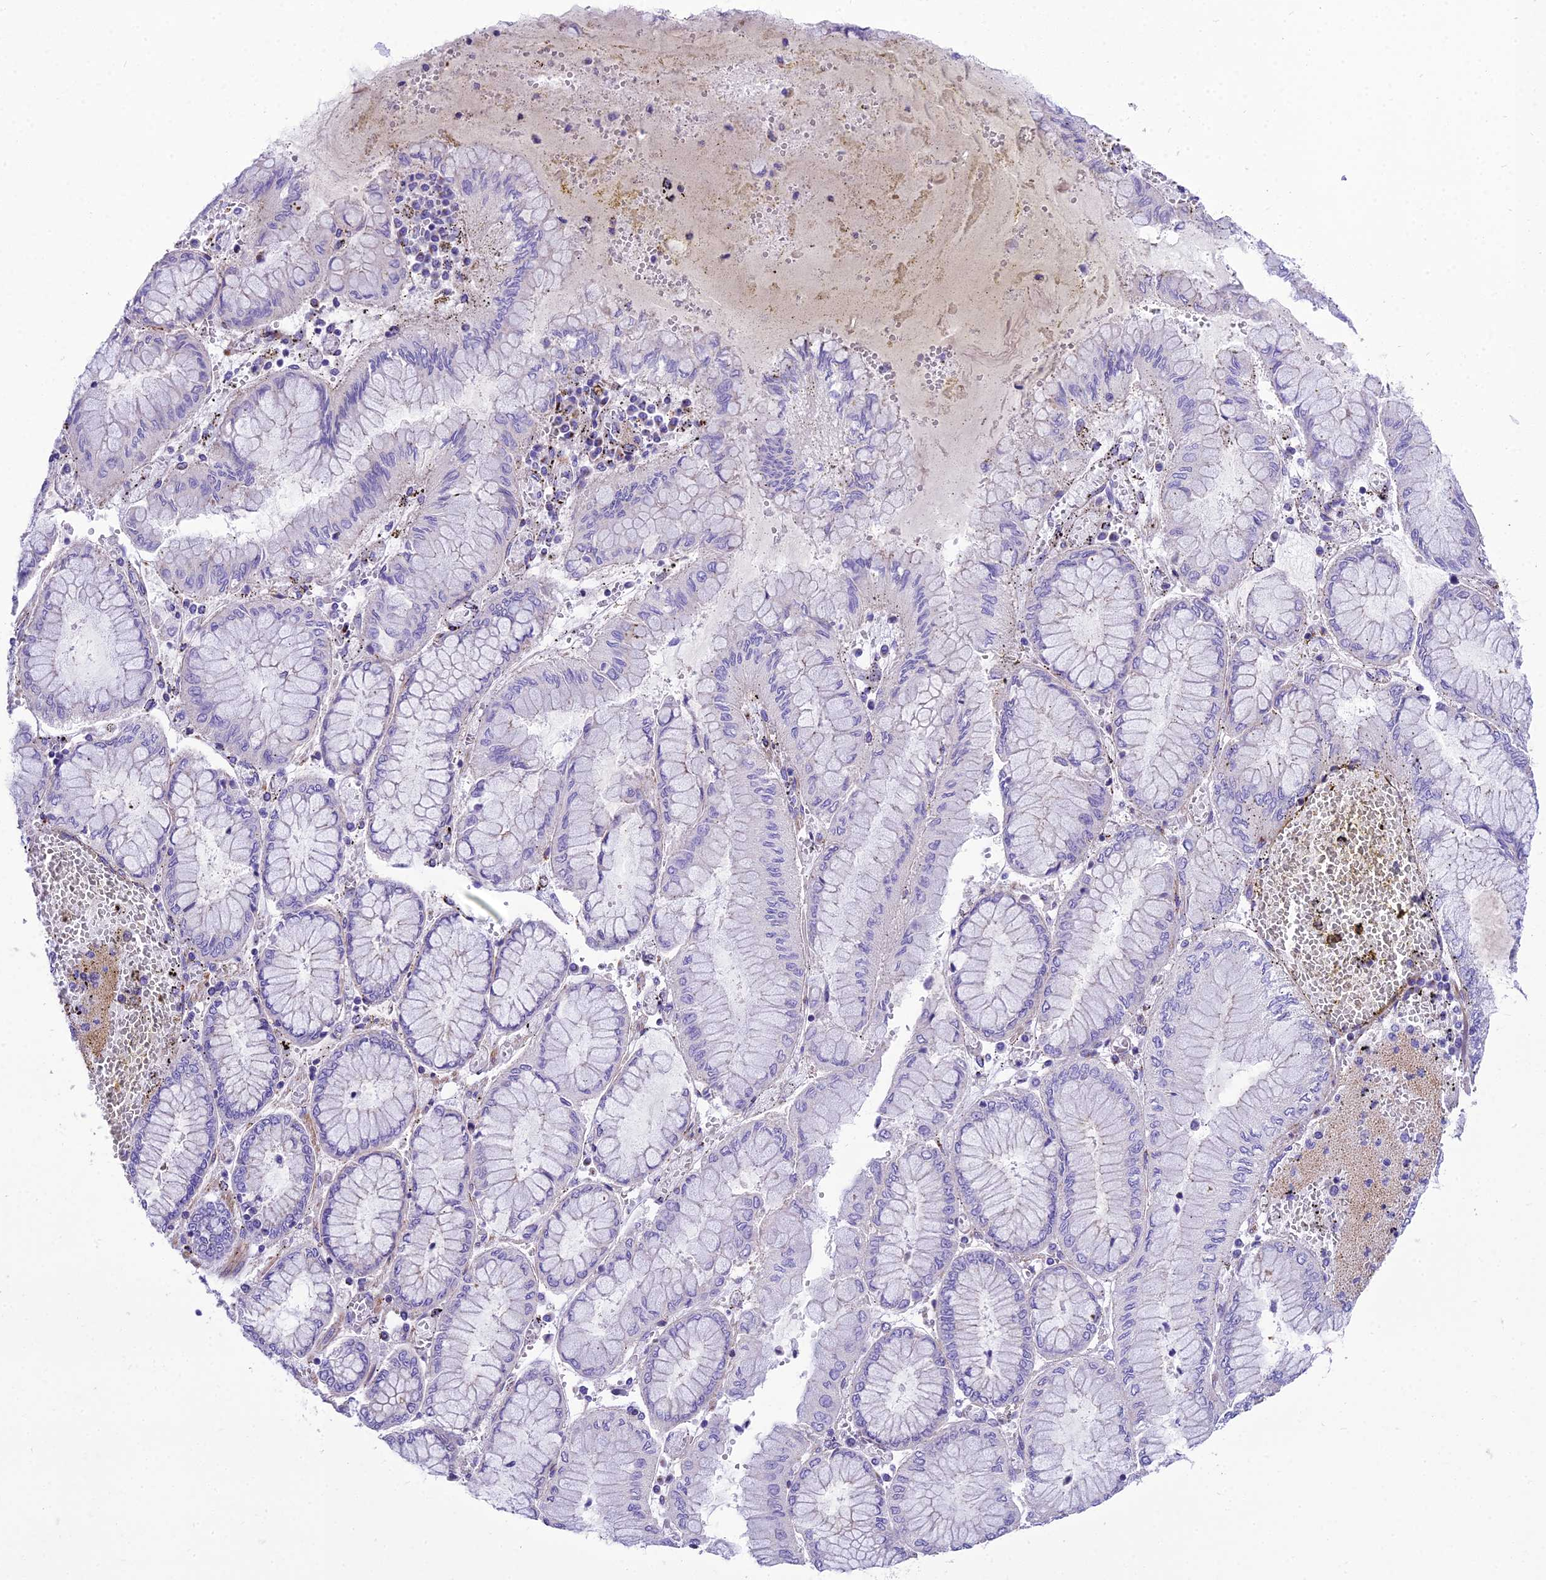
{"staining": {"intensity": "negative", "quantity": "none", "location": "none"}, "tissue": "stomach cancer", "cell_type": "Tumor cells", "image_type": "cancer", "snomed": [{"axis": "morphology", "description": "Adenocarcinoma, NOS"}, {"axis": "topography", "description": "Stomach"}], "caption": "Stomach adenocarcinoma stained for a protein using IHC shows no positivity tumor cells.", "gene": "GFRA1", "patient": {"sex": "male", "age": 76}}